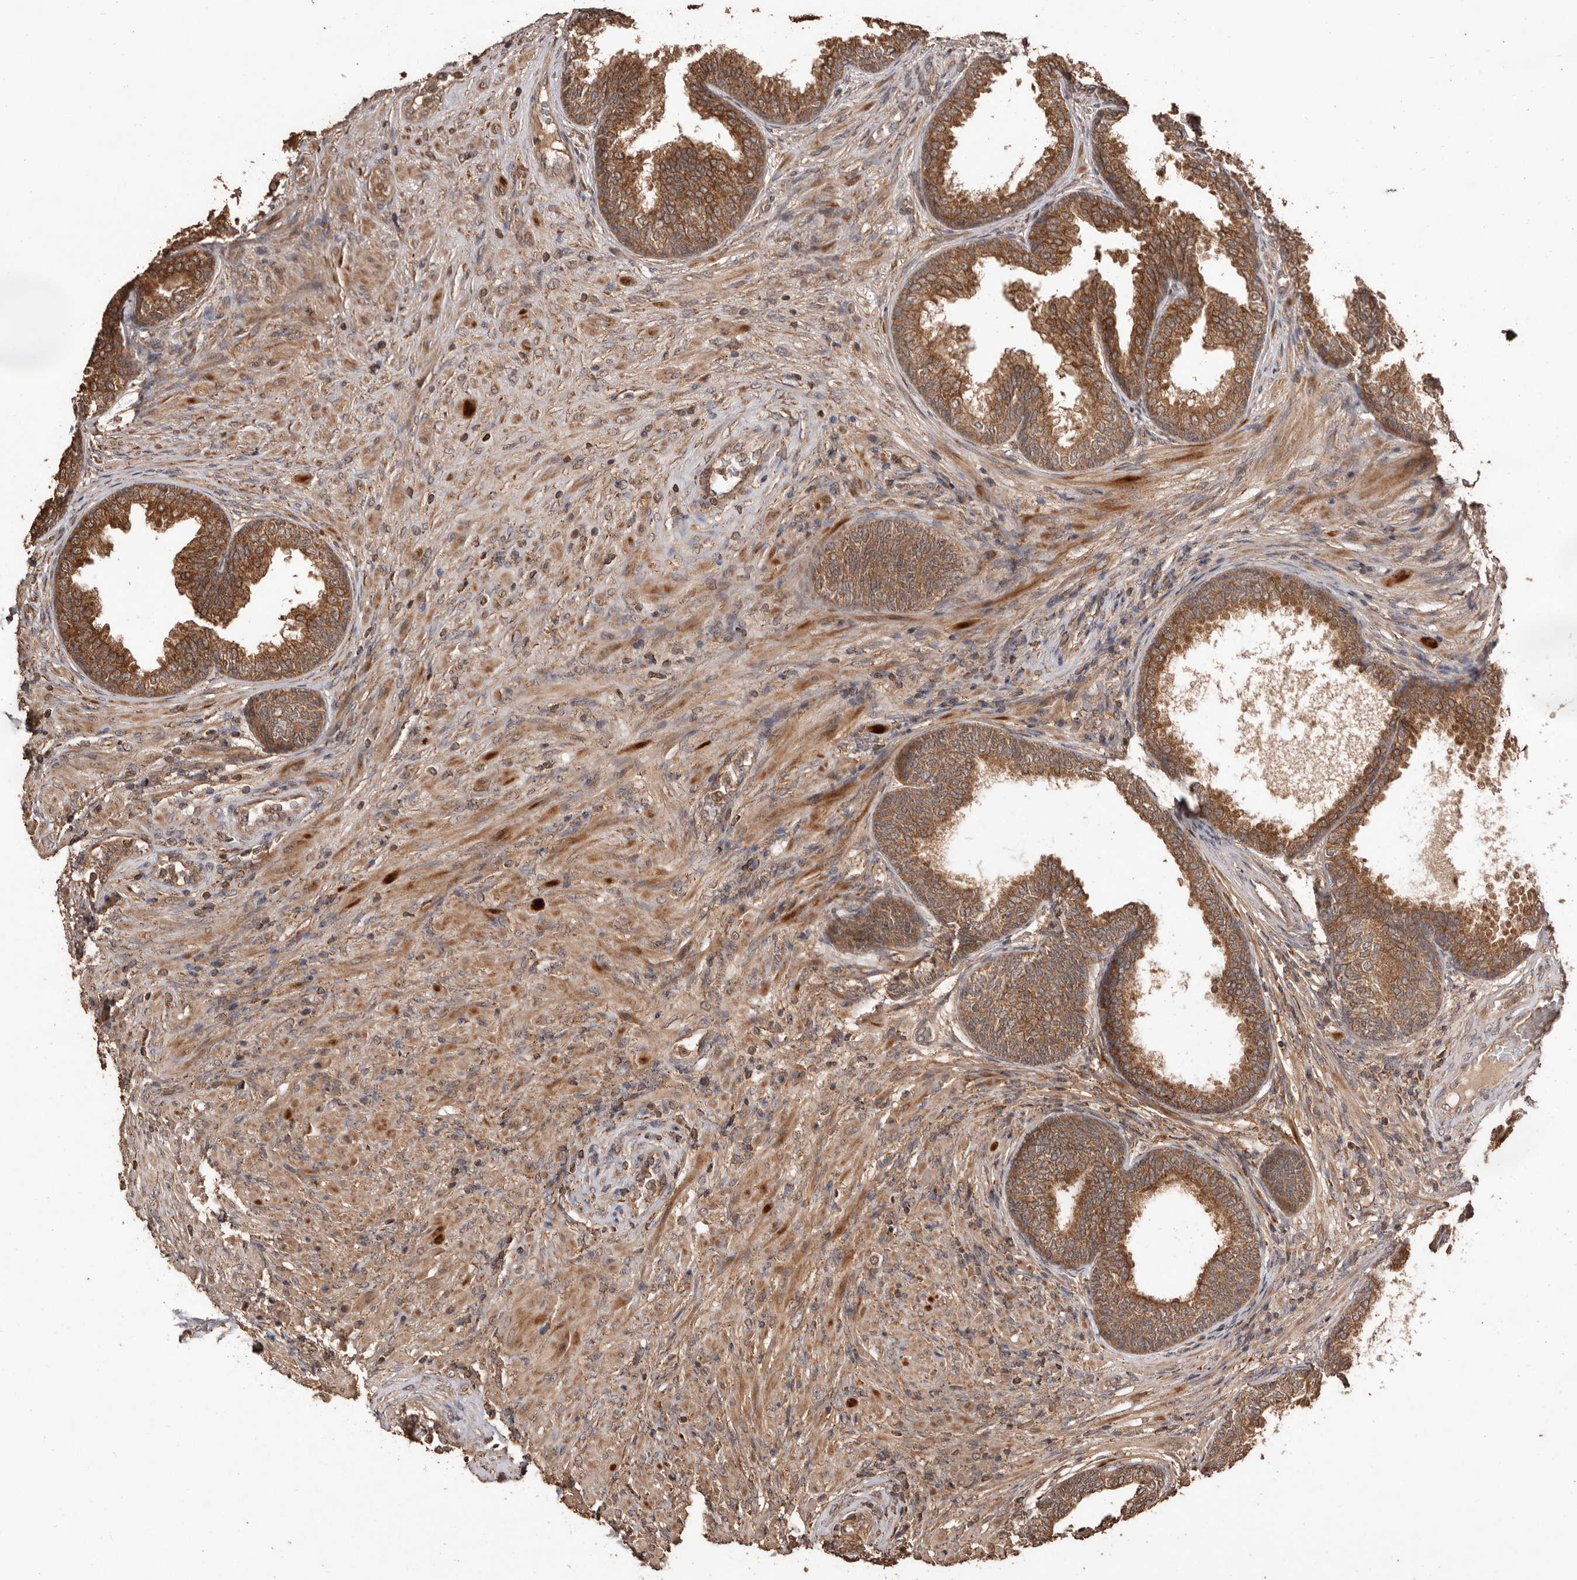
{"staining": {"intensity": "moderate", "quantity": ">75%", "location": "cytoplasmic/membranous"}, "tissue": "prostate", "cell_type": "Glandular cells", "image_type": "normal", "snomed": [{"axis": "morphology", "description": "Normal tissue, NOS"}, {"axis": "topography", "description": "Prostate"}], "caption": "A high-resolution image shows immunohistochemistry staining of unremarkable prostate, which reveals moderate cytoplasmic/membranous expression in approximately >75% of glandular cells.", "gene": "RWDD1", "patient": {"sex": "male", "age": 76}}